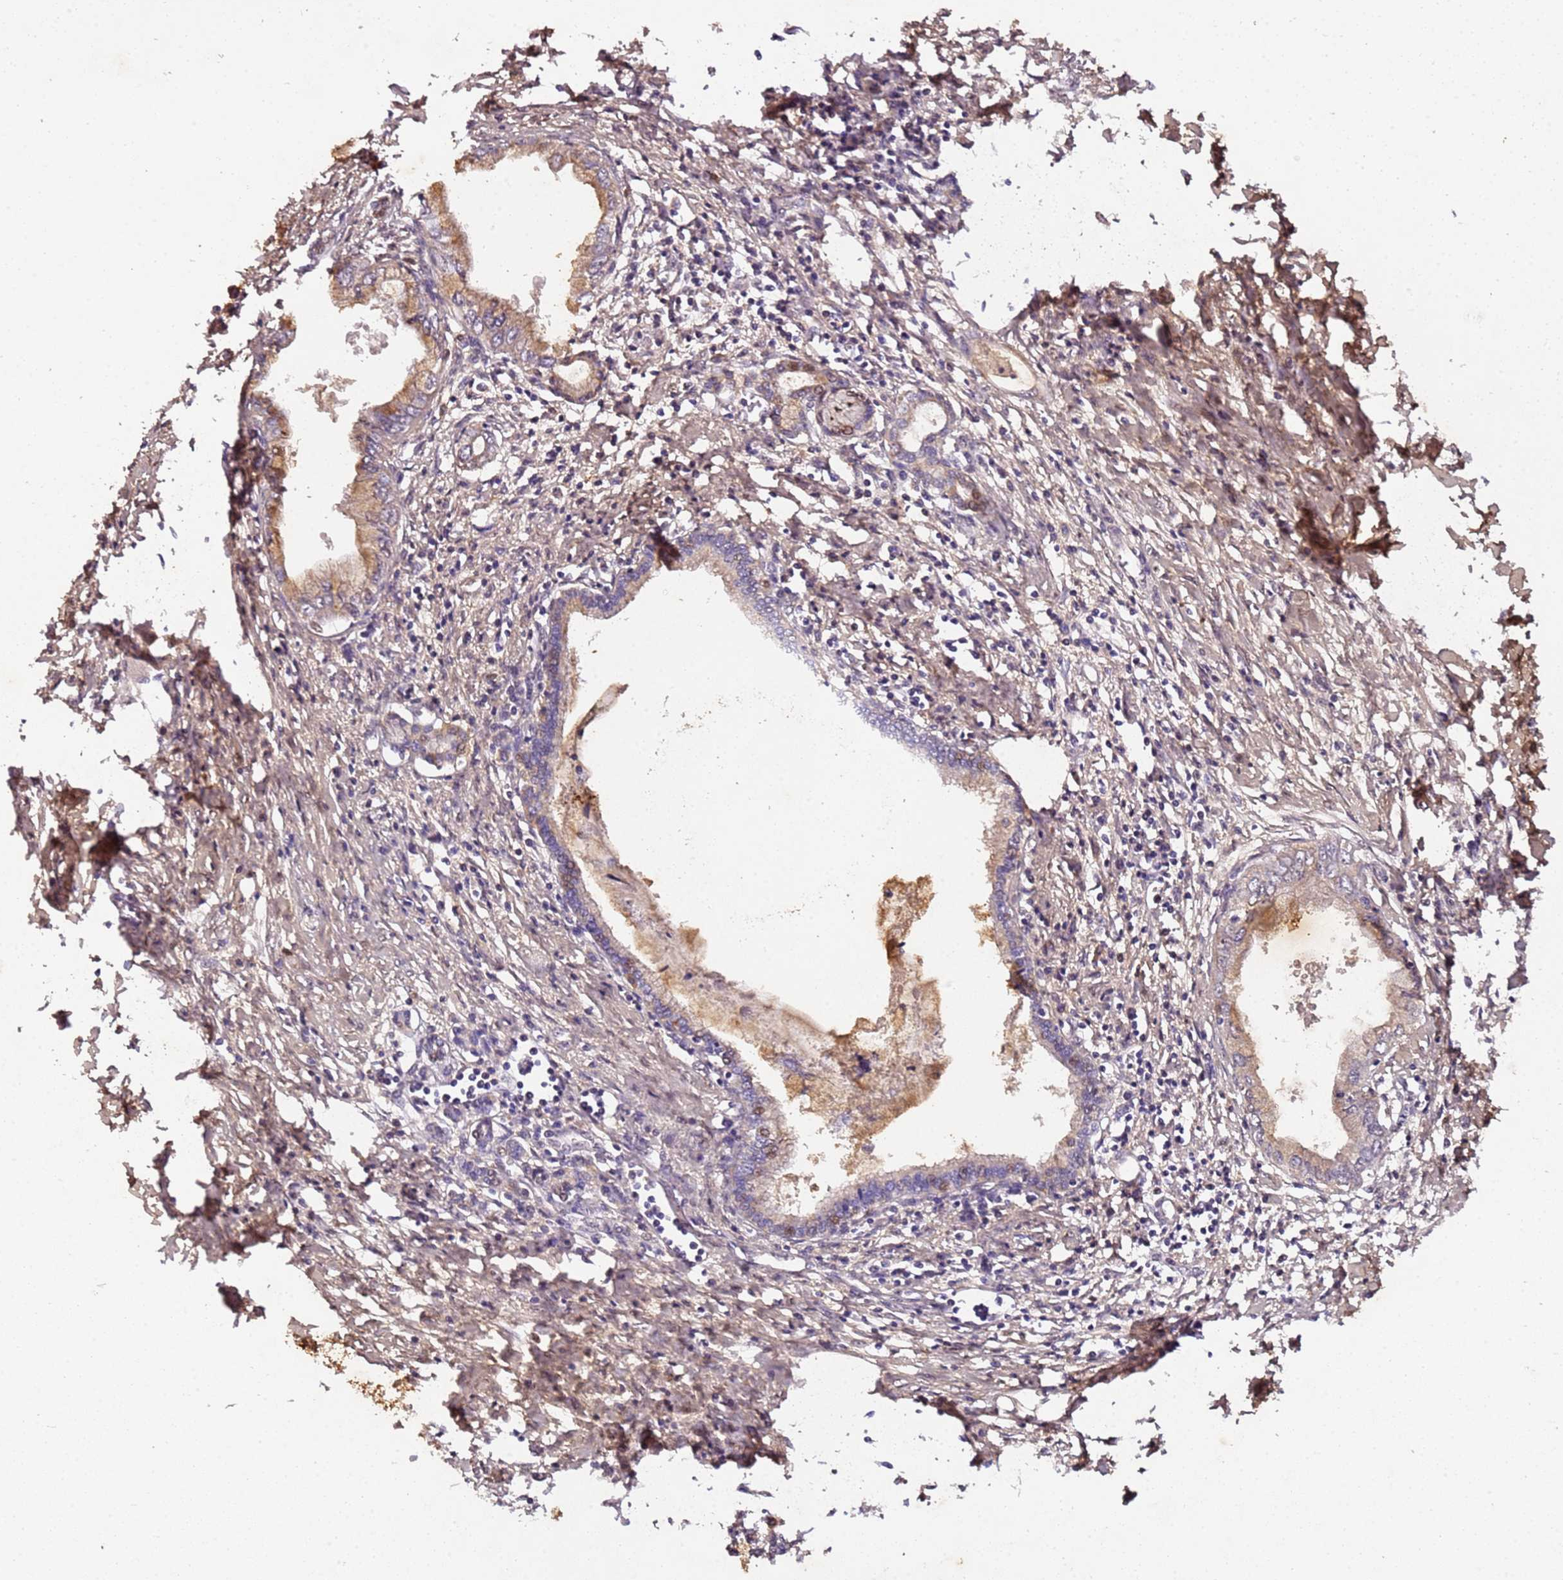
{"staining": {"intensity": "weak", "quantity": "<25%", "location": "cytoplasmic/membranous"}, "tissue": "pancreatic cancer", "cell_type": "Tumor cells", "image_type": "cancer", "snomed": [{"axis": "morphology", "description": "Adenocarcinoma, NOS"}, {"axis": "topography", "description": "Pancreas"}], "caption": "Tumor cells are negative for brown protein staining in pancreatic cancer (adenocarcinoma).", "gene": "COL1A2", "patient": {"sex": "male", "age": 48}}